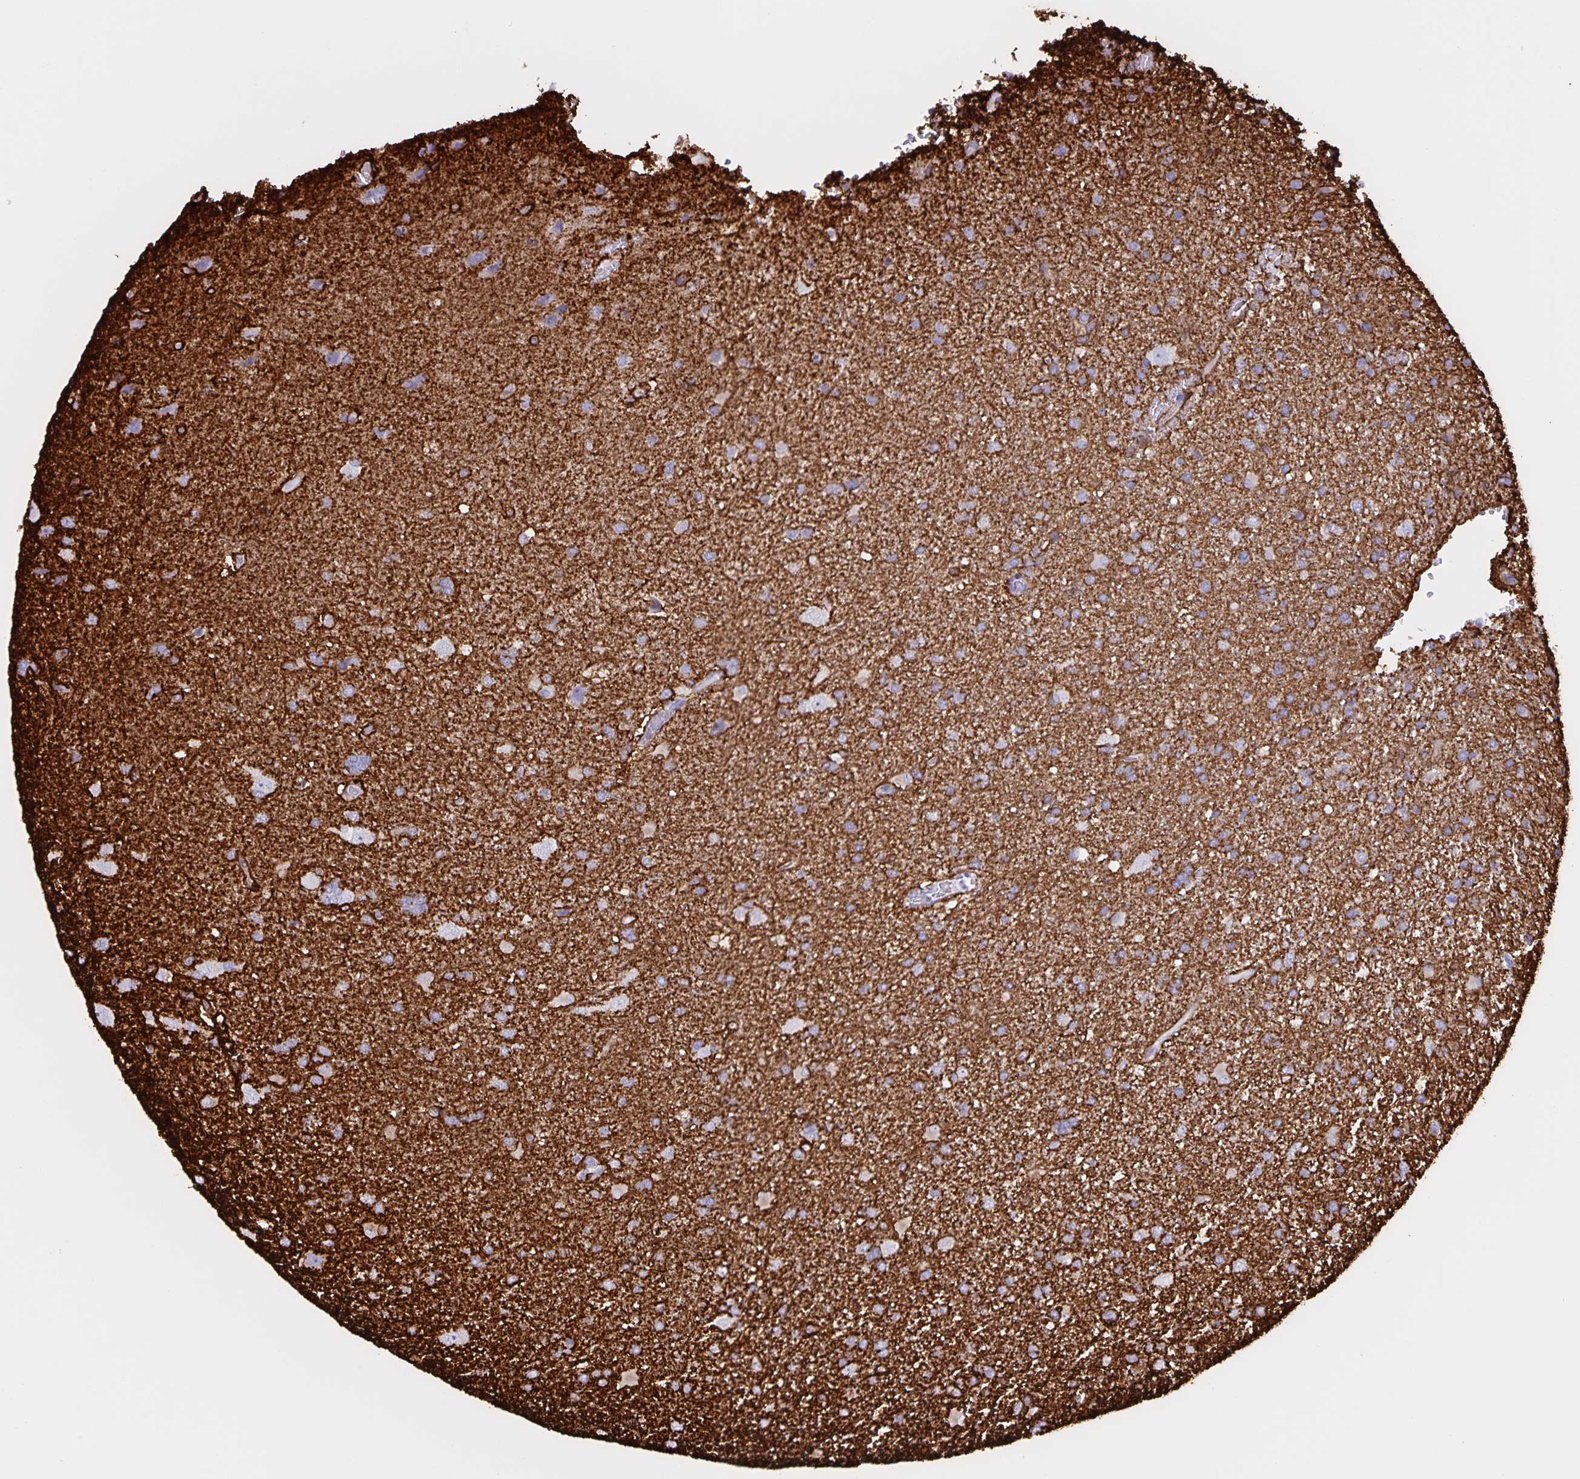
{"staining": {"intensity": "negative", "quantity": "none", "location": "none"}, "tissue": "glioma", "cell_type": "Tumor cells", "image_type": "cancer", "snomed": [{"axis": "morphology", "description": "Glioma, malignant, High grade"}, {"axis": "topography", "description": "Brain"}], "caption": "DAB (3,3'-diaminobenzidine) immunohistochemical staining of human malignant glioma (high-grade) displays no significant staining in tumor cells.", "gene": "AQP4", "patient": {"sex": "male", "age": 68}}